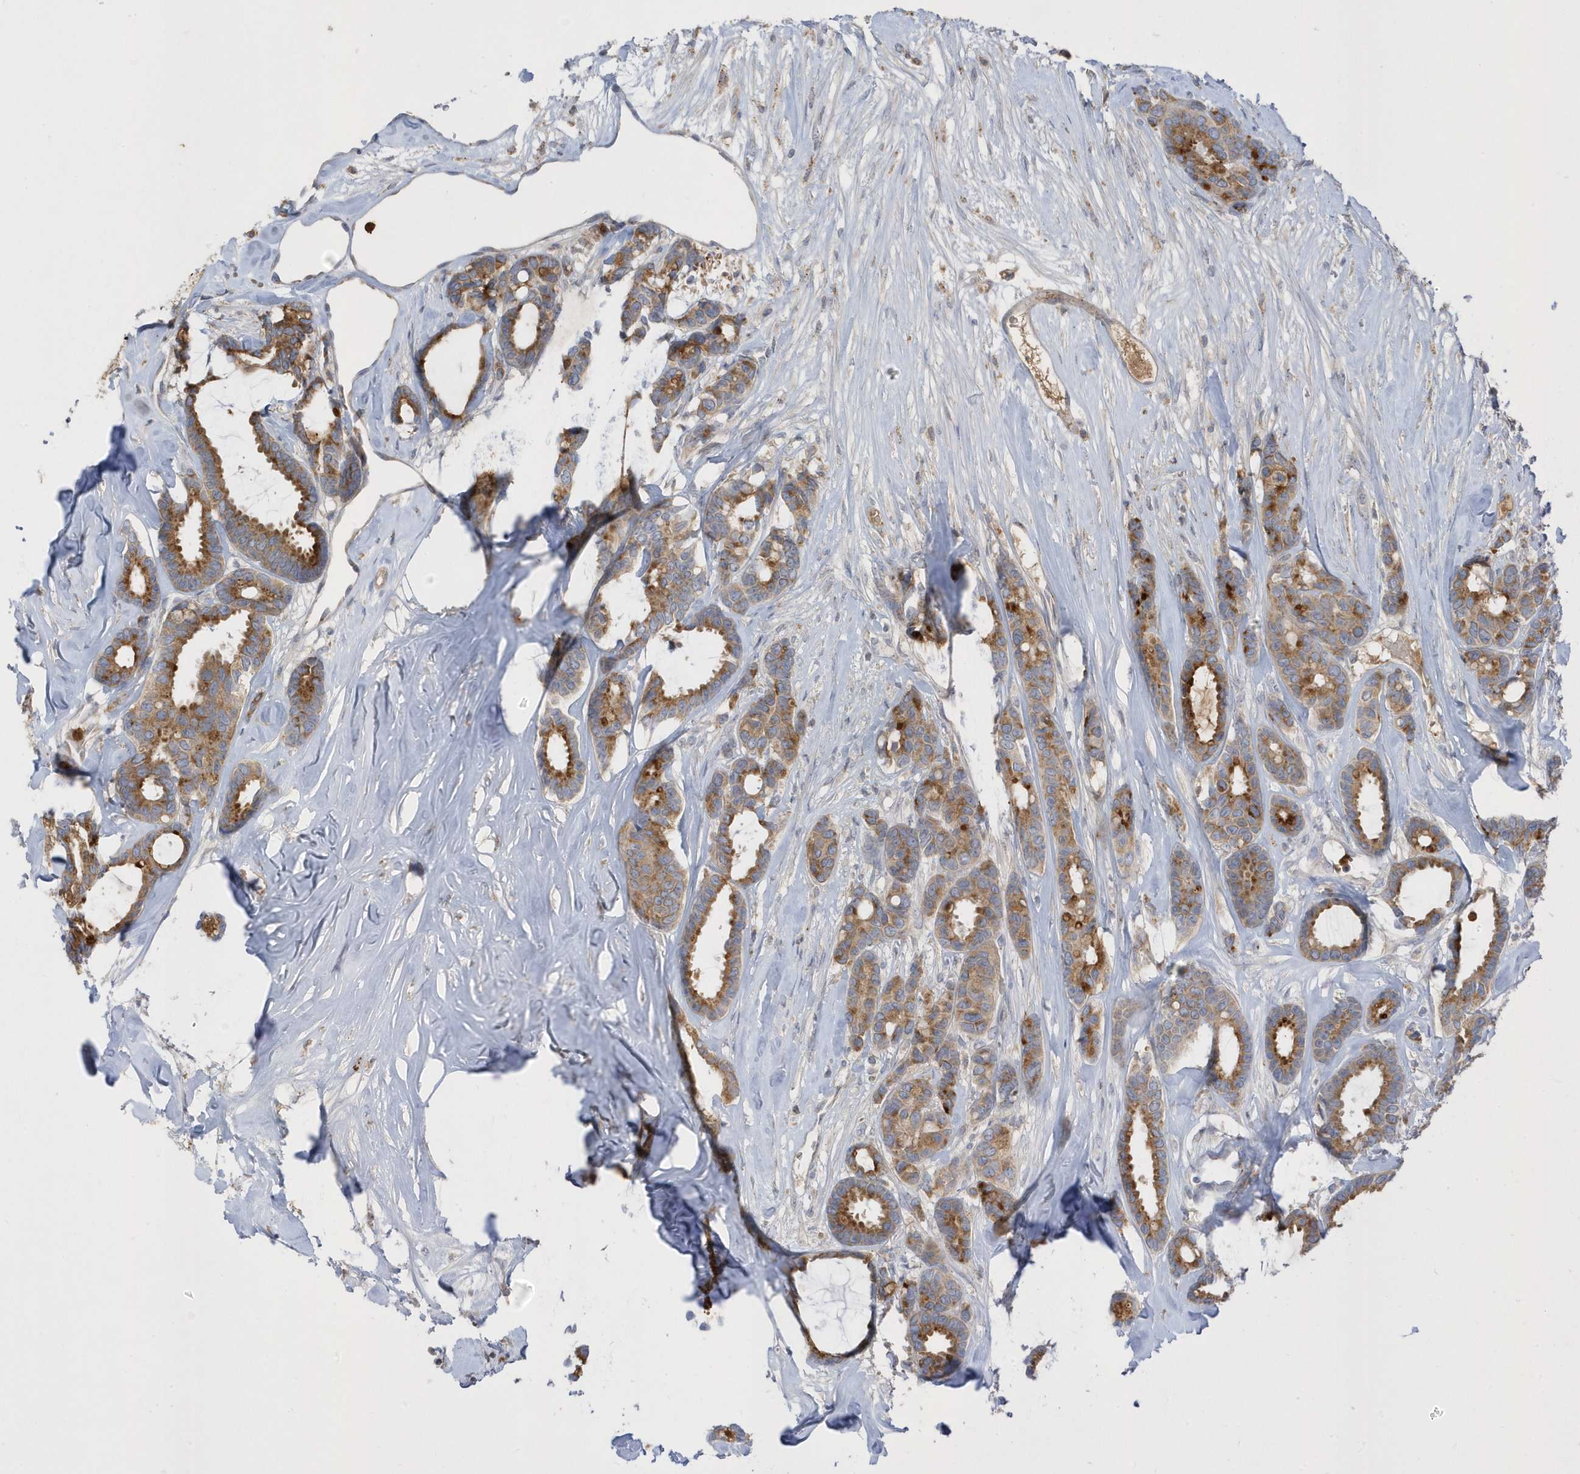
{"staining": {"intensity": "moderate", "quantity": ">75%", "location": "cytoplasmic/membranous"}, "tissue": "breast cancer", "cell_type": "Tumor cells", "image_type": "cancer", "snomed": [{"axis": "morphology", "description": "Duct carcinoma"}, {"axis": "topography", "description": "Breast"}], "caption": "Breast intraductal carcinoma stained with a brown dye demonstrates moderate cytoplasmic/membranous positive staining in approximately >75% of tumor cells.", "gene": "DPP9", "patient": {"sex": "female", "age": 87}}